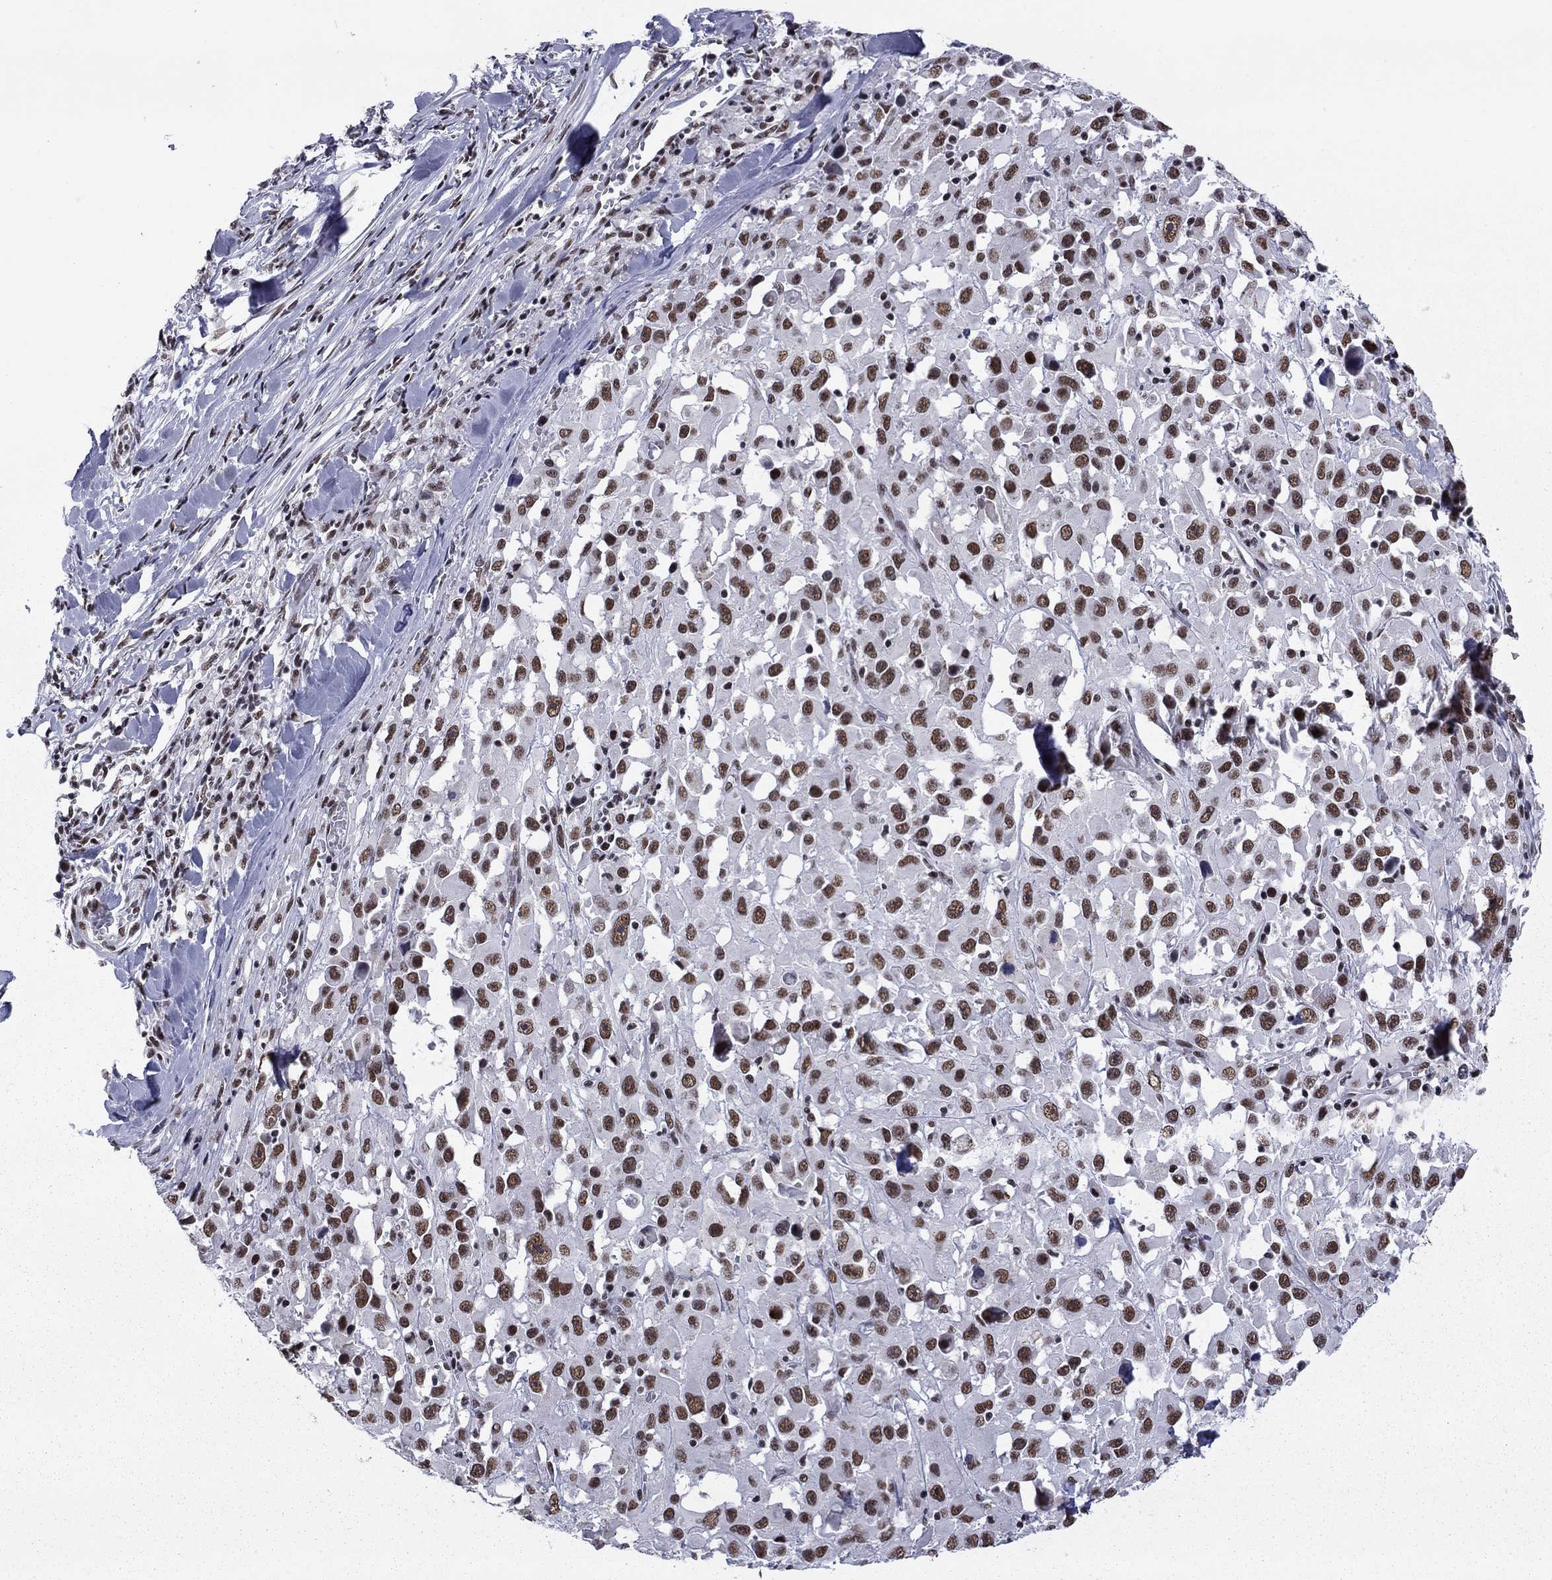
{"staining": {"intensity": "moderate", "quantity": ">75%", "location": "nuclear"}, "tissue": "melanoma", "cell_type": "Tumor cells", "image_type": "cancer", "snomed": [{"axis": "morphology", "description": "Malignant melanoma, Metastatic site"}, {"axis": "topography", "description": "Lymph node"}], "caption": "Tumor cells show medium levels of moderate nuclear staining in about >75% of cells in melanoma. (Brightfield microscopy of DAB IHC at high magnification).", "gene": "ETV5", "patient": {"sex": "male", "age": 50}}